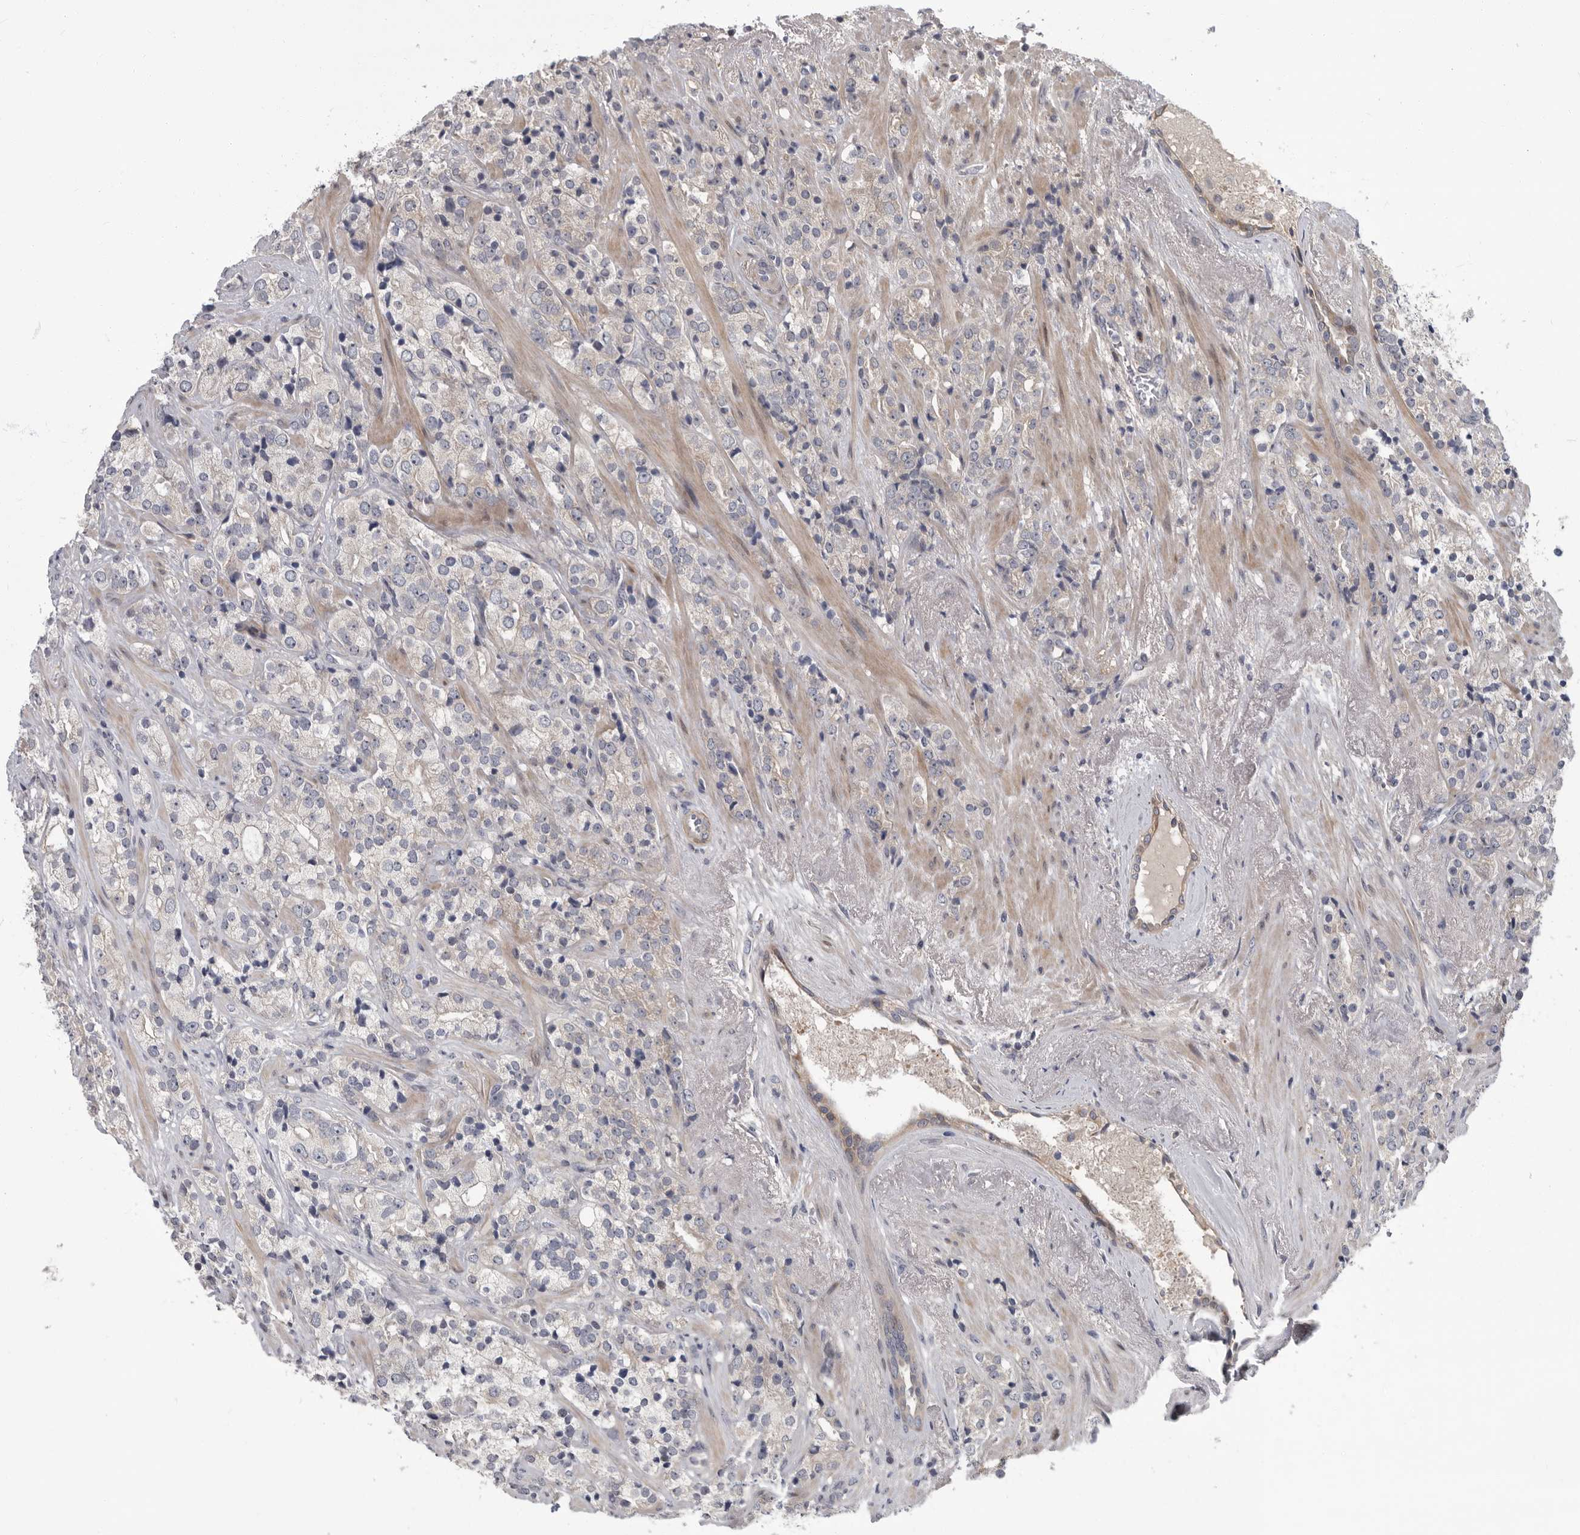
{"staining": {"intensity": "negative", "quantity": "none", "location": "none"}, "tissue": "prostate cancer", "cell_type": "Tumor cells", "image_type": "cancer", "snomed": [{"axis": "morphology", "description": "Adenocarcinoma, High grade"}, {"axis": "topography", "description": "Prostate"}], "caption": "This is an immunohistochemistry (IHC) histopathology image of human prostate cancer. There is no staining in tumor cells.", "gene": "PDE7A", "patient": {"sex": "male", "age": 71}}